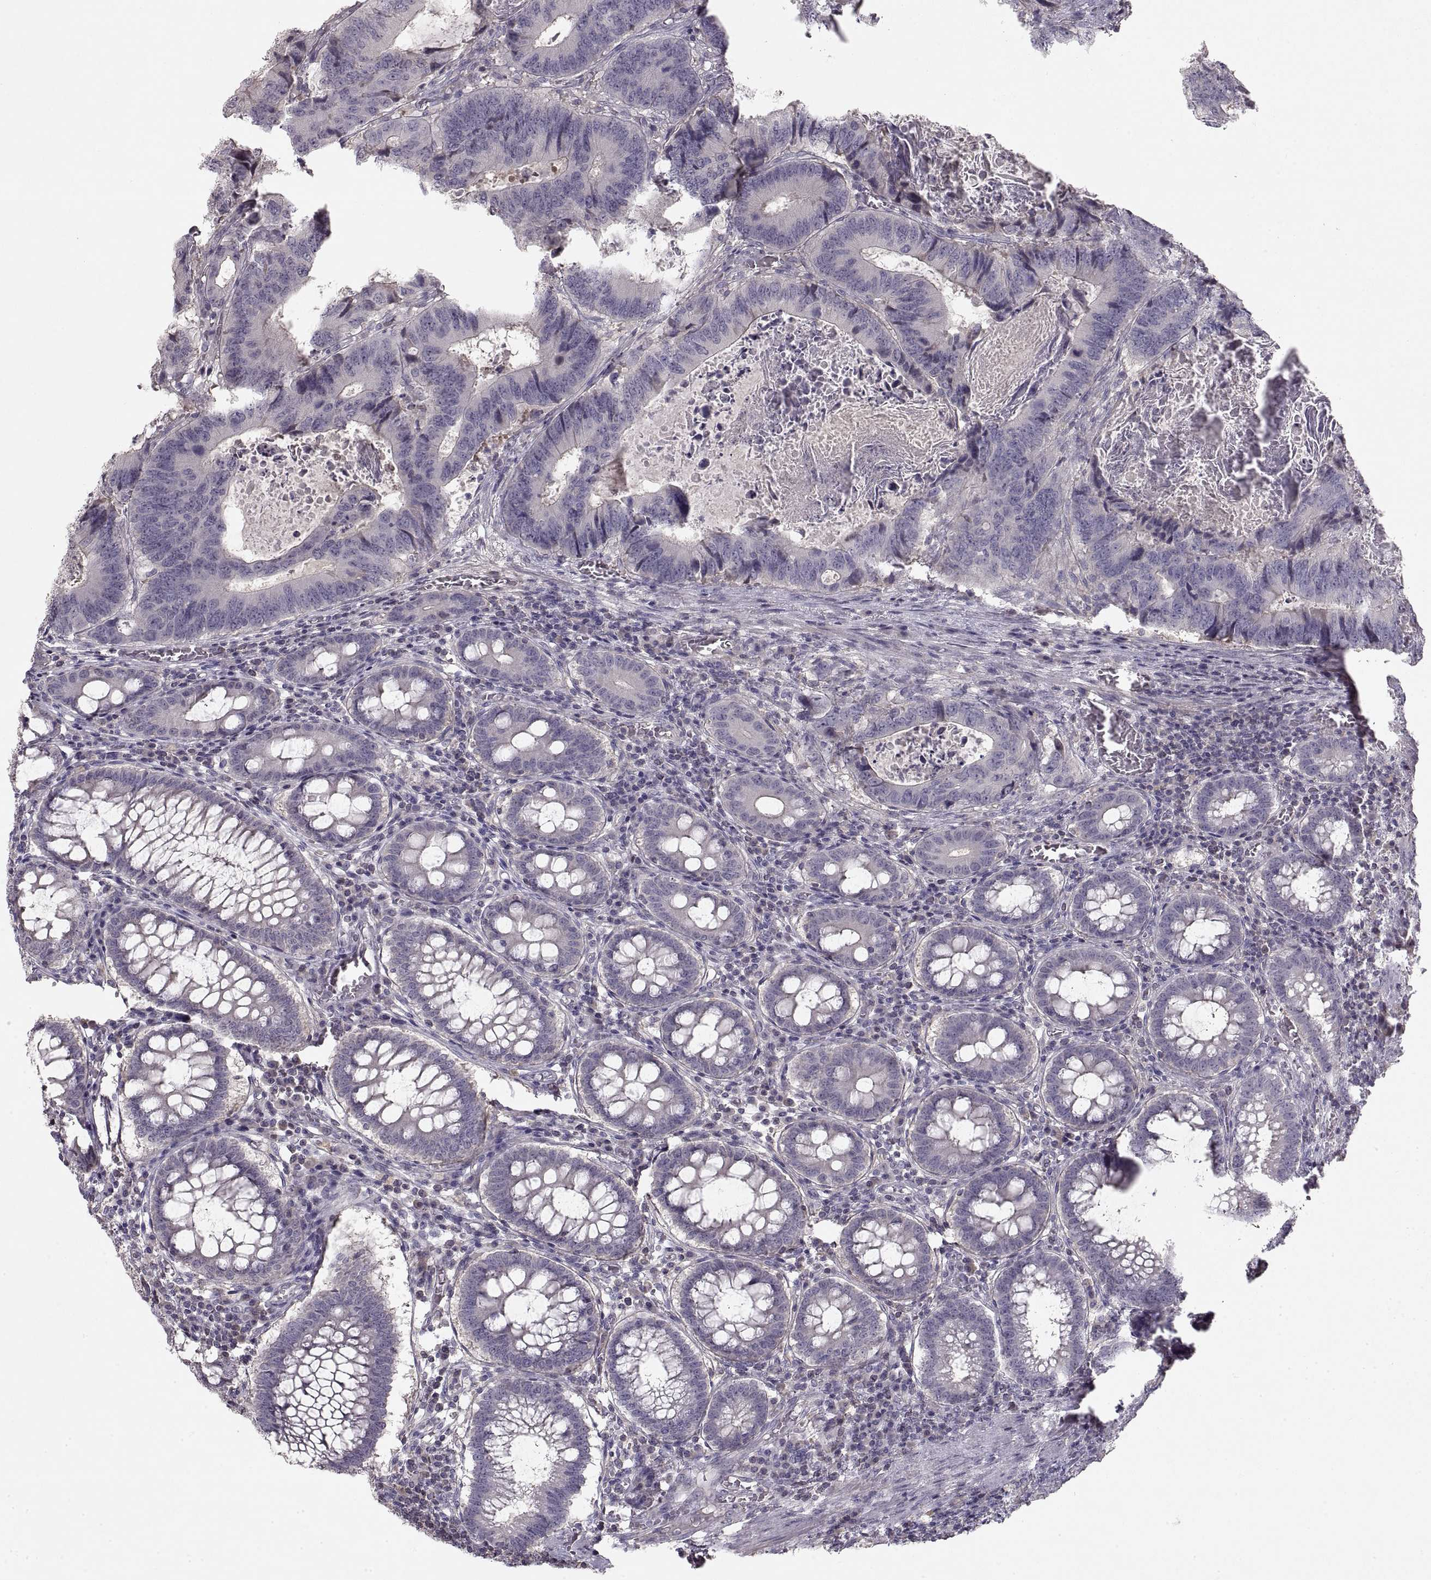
{"staining": {"intensity": "negative", "quantity": "none", "location": "none"}, "tissue": "colorectal cancer", "cell_type": "Tumor cells", "image_type": "cancer", "snomed": [{"axis": "morphology", "description": "Adenocarcinoma, NOS"}, {"axis": "topography", "description": "Colon"}], "caption": "IHC micrograph of neoplastic tissue: colorectal cancer (adenocarcinoma) stained with DAB shows no significant protein expression in tumor cells.", "gene": "ADAM11", "patient": {"sex": "female", "age": 82}}